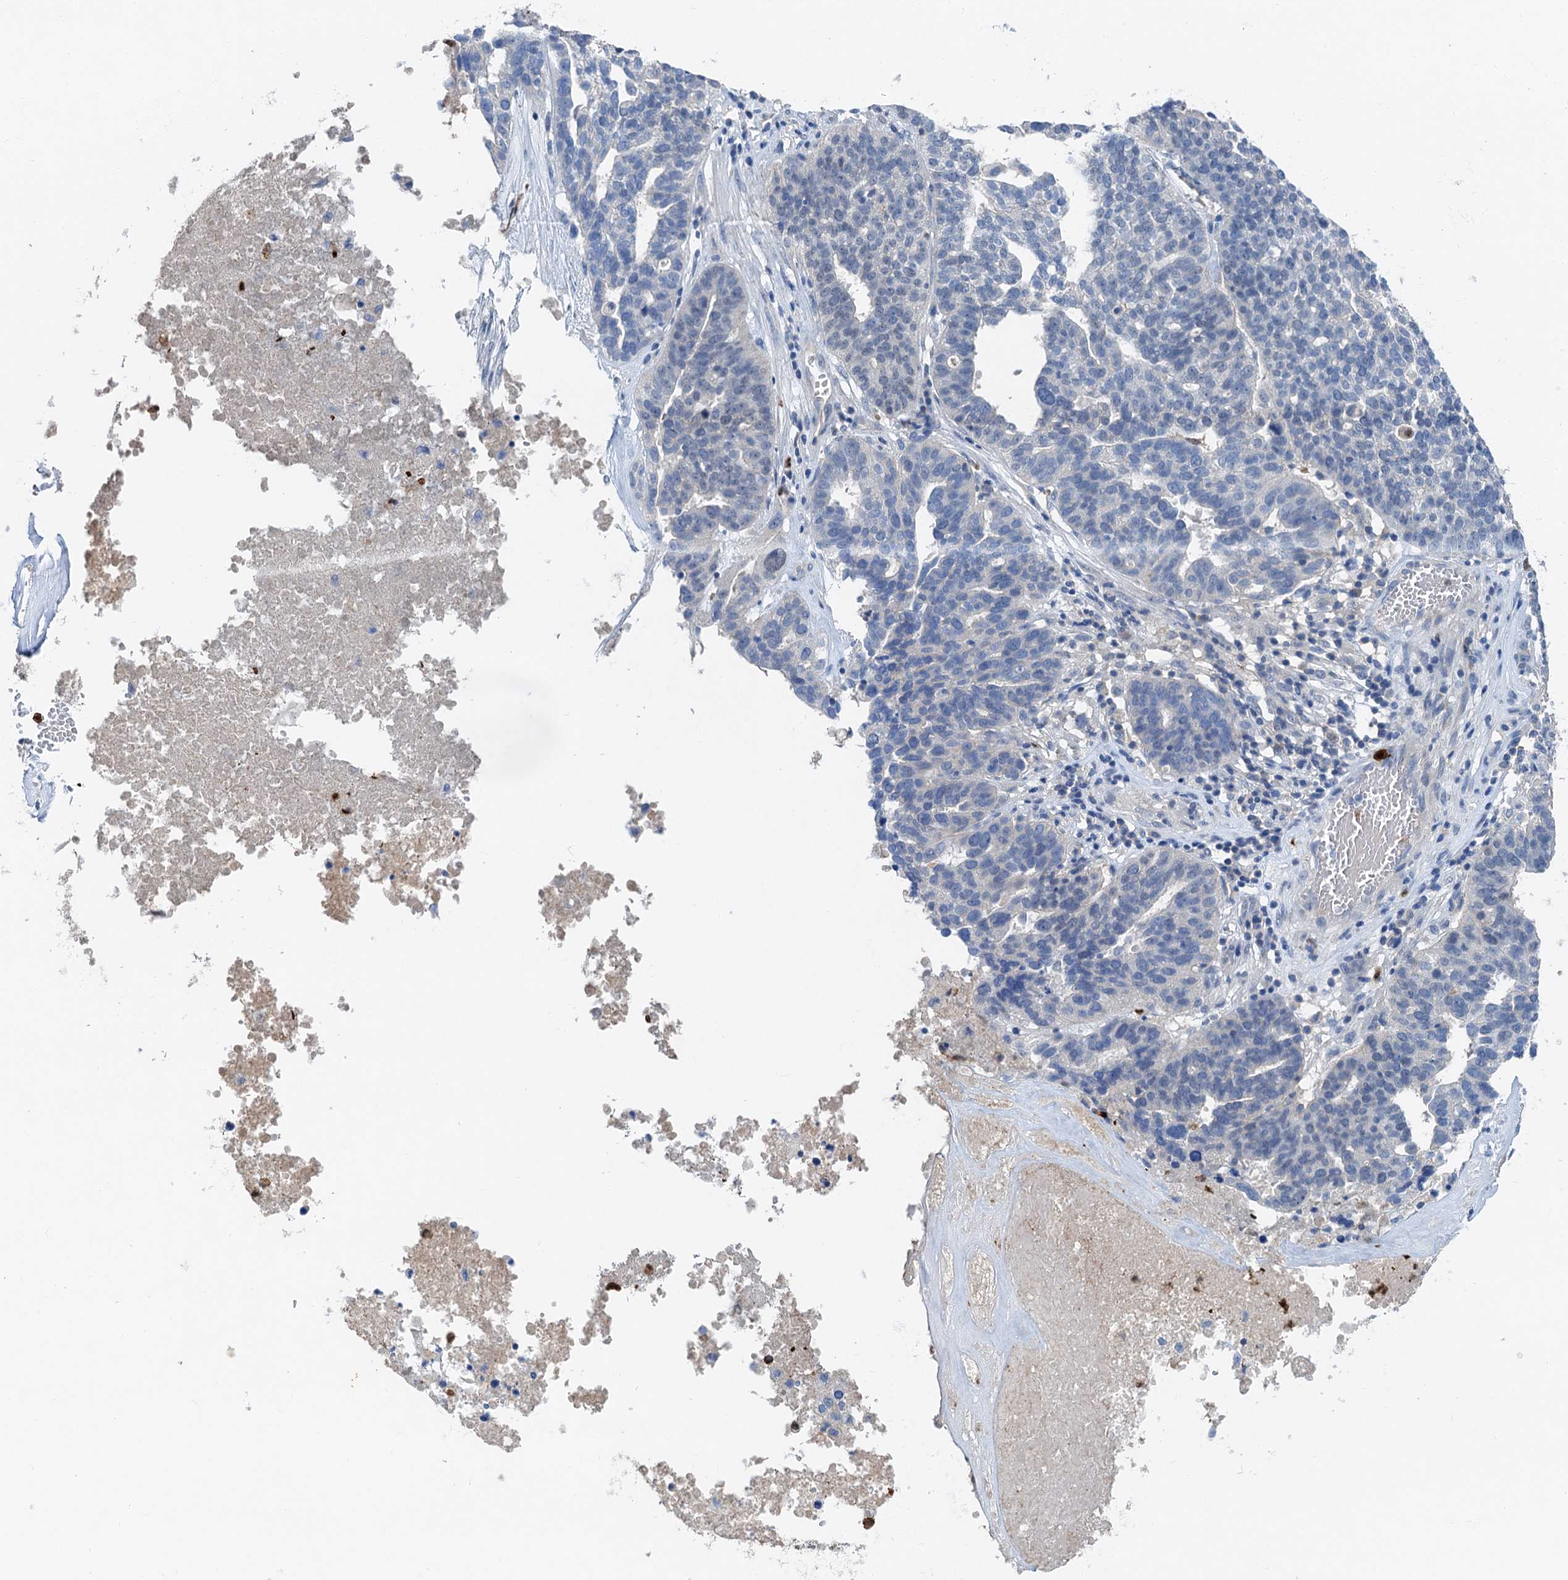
{"staining": {"intensity": "negative", "quantity": "none", "location": "none"}, "tissue": "ovarian cancer", "cell_type": "Tumor cells", "image_type": "cancer", "snomed": [{"axis": "morphology", "description": "Cystadenocarcinoma, serous, NOS"}, {"axis": "topography", "description": "Ovary"}], "caption": "Micrograph shows no protein positivity in tumor cells of serous cystadenocarcinoma (ovarian) tissue.", "gene": "OTOA", "patient": {"sex": "female", "age": 59}}